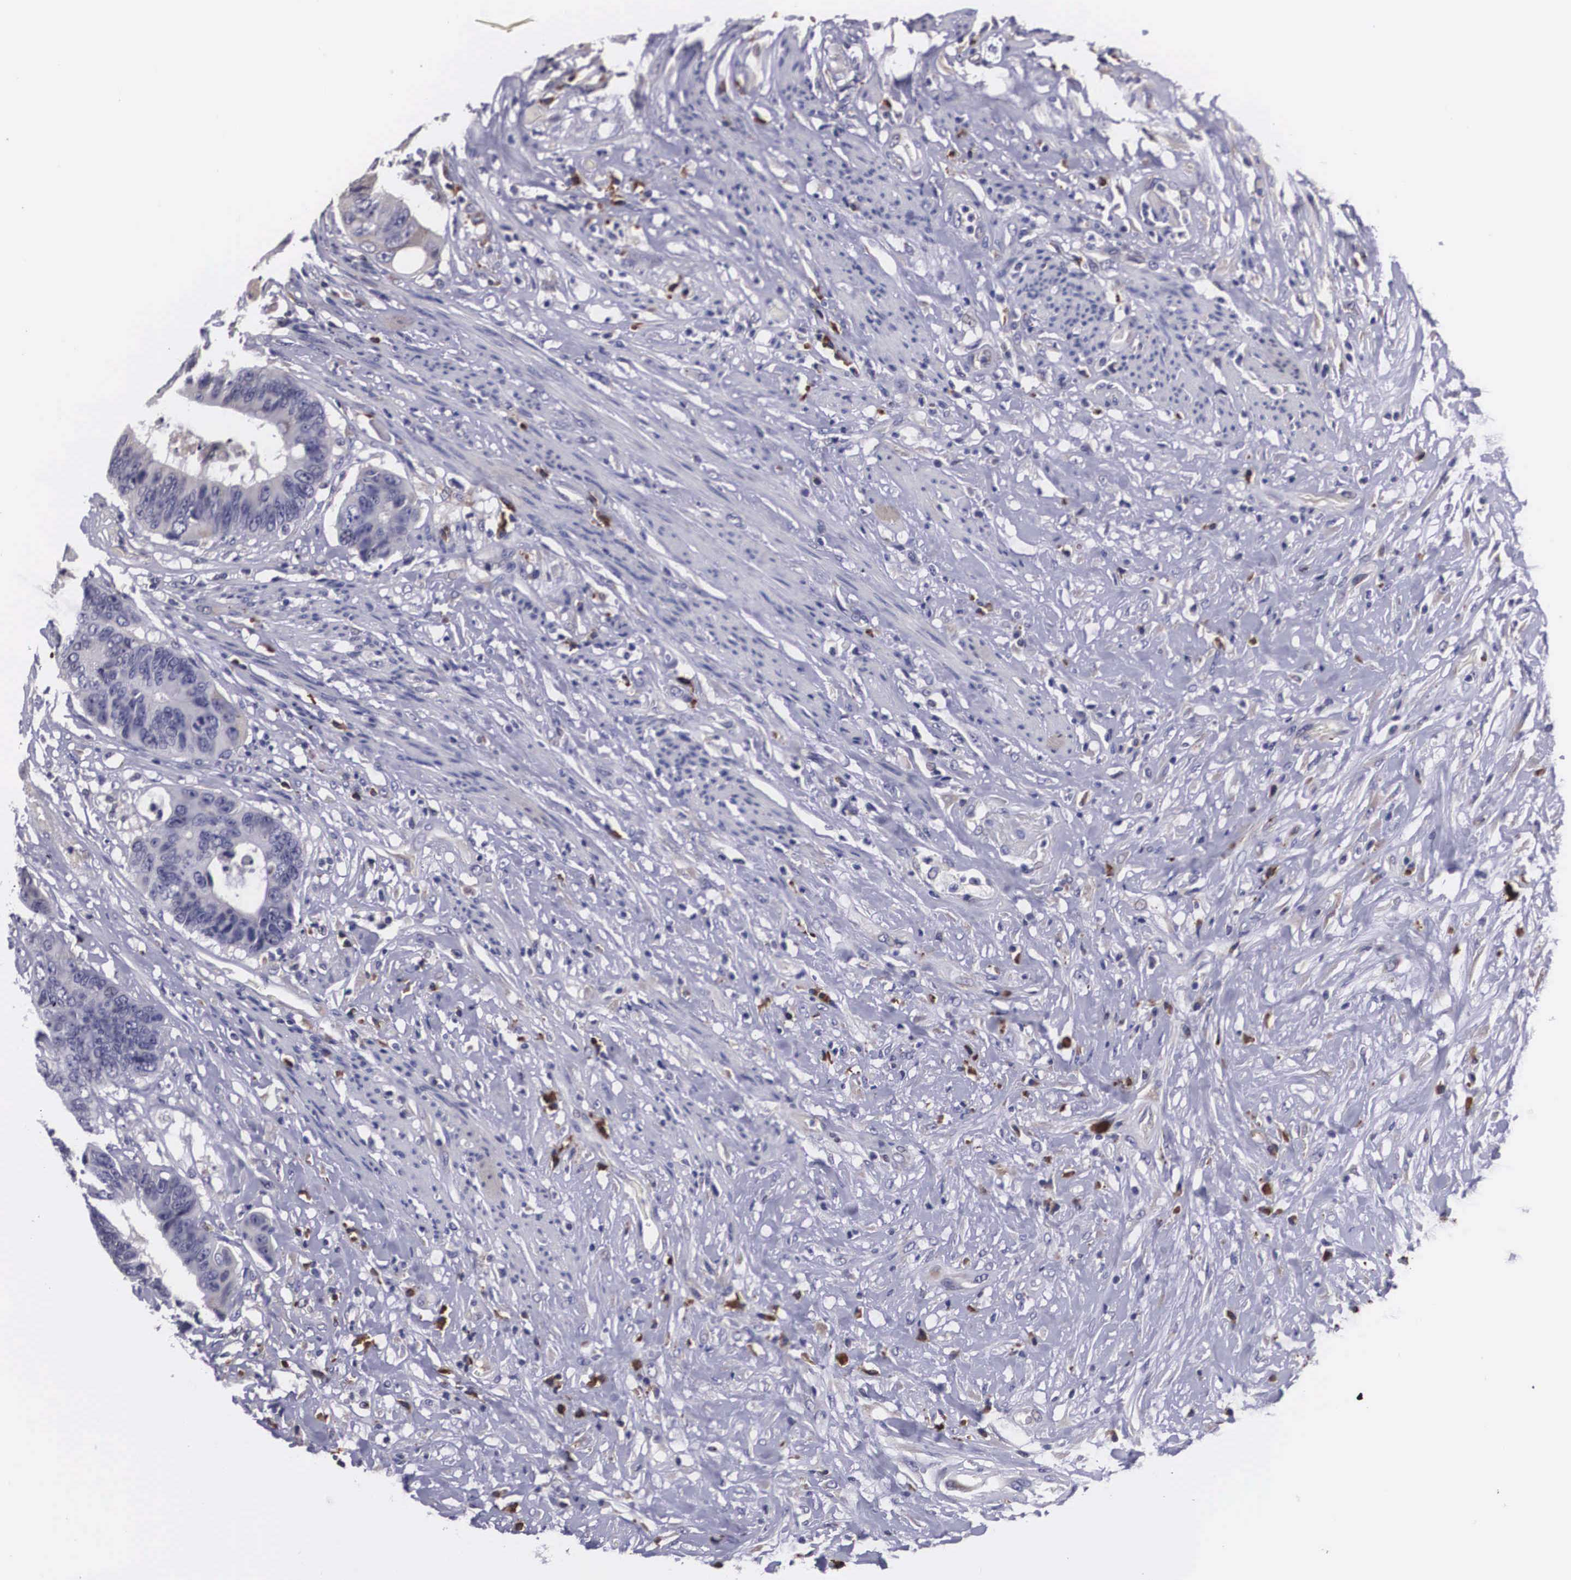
{"staining": {"intensity": "negative", "quantity": "none", "location": "none"}, "tissue": "colorectal cancer", "cell_type": "Tumor cells", "image_type": "cancer", "snomed": [{"axis": "morphology", "description": "Adenocarcinoma, NOS"}, {"axis": "topography", "description": "Rectum"}], "caption": "Tumor cells show no significant protein expression in colorectal cancer (adenocarcinoma). (Stains: DAB IHC with hematoxylin counter stain, Microscopy: brightfield microscopy at high magnification).", "gene": "CRELD2", "patient": {"sex": "female", "age": 65}}